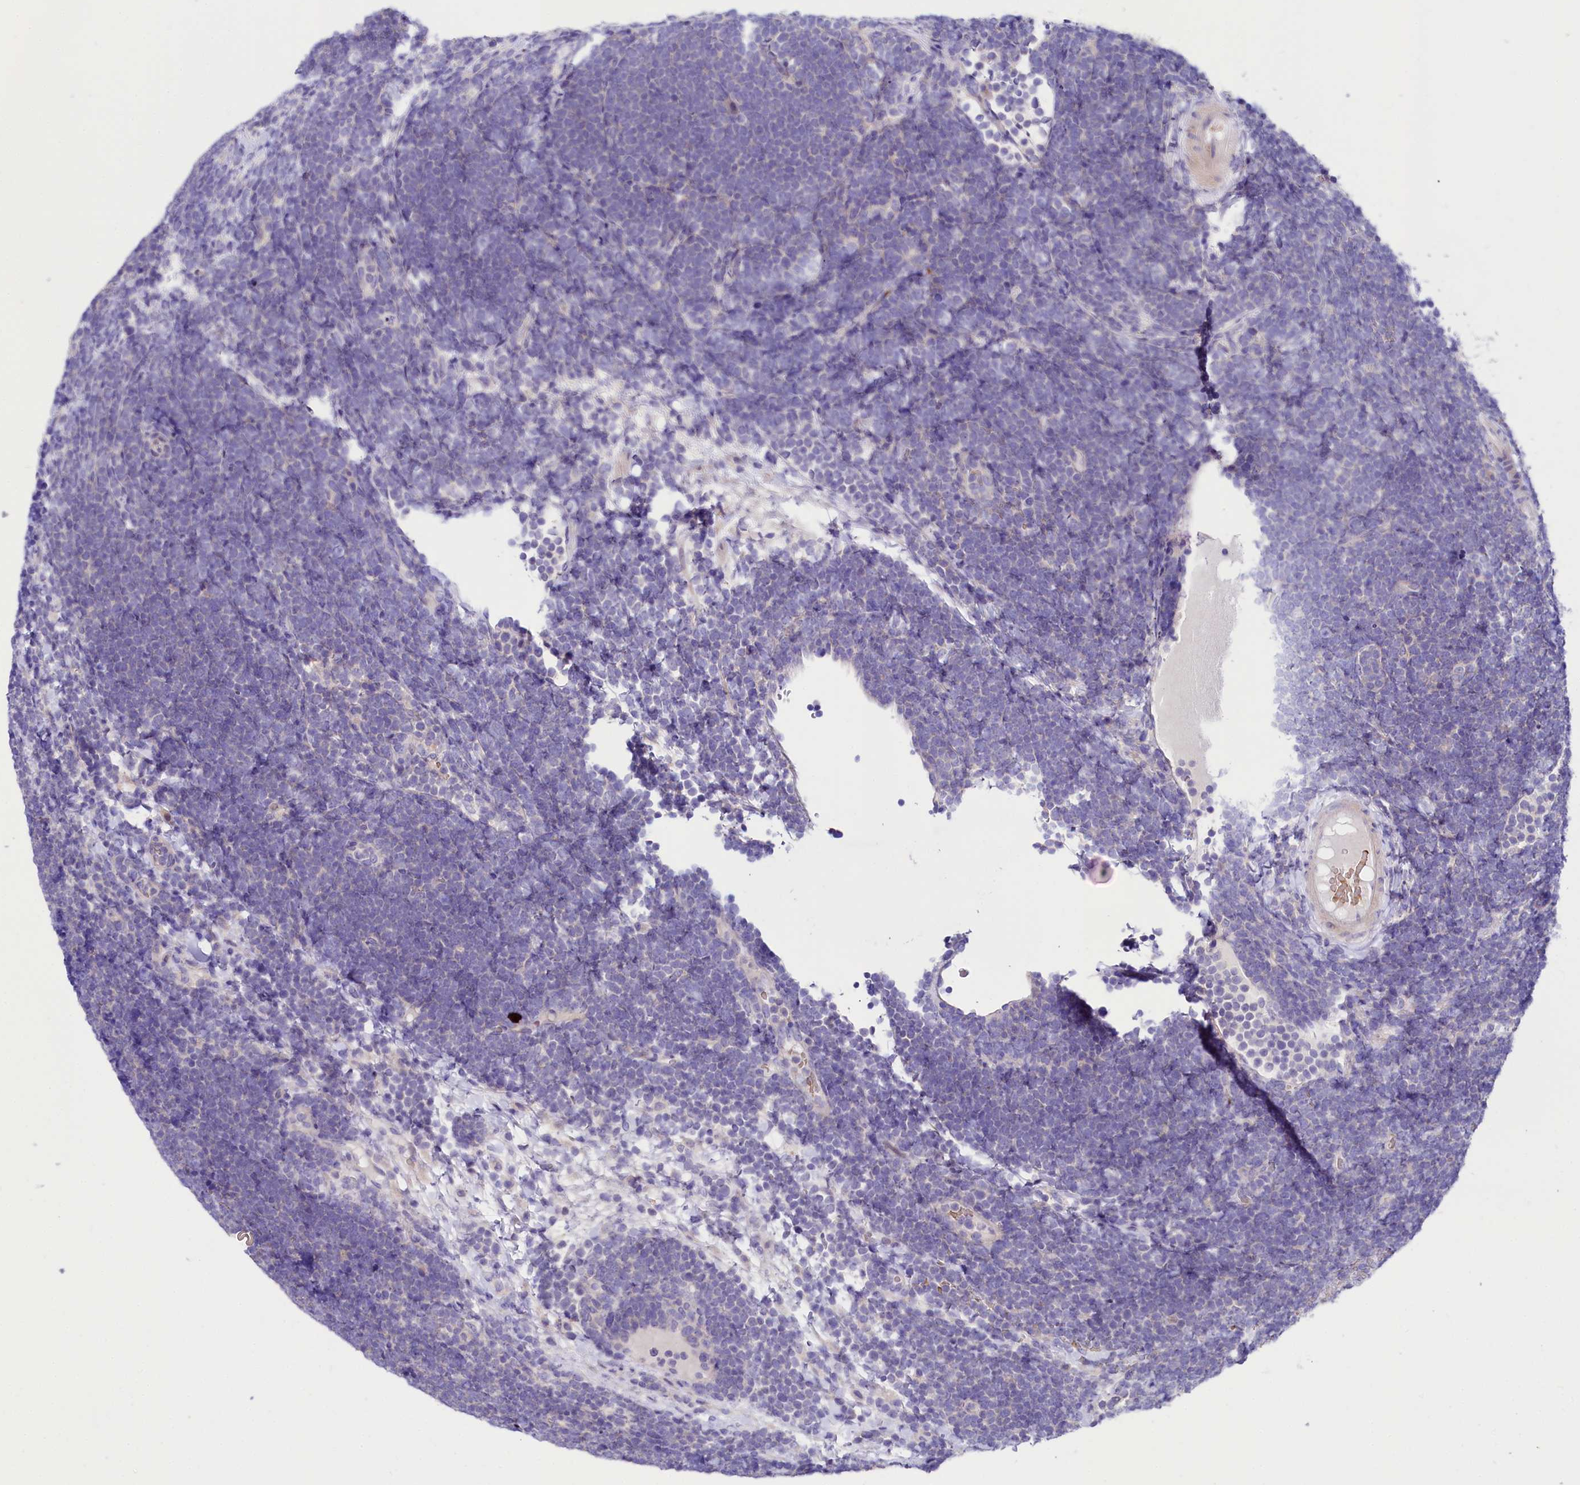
{"staining": {"intensity": "negative", "quantity": "none", "location": "none"}, "tissue": "lymphoma", "cell_type": "Tumor cells", "image_type": "cancer", "snomed": [{"axis": "morphology", "description": "Malignant lymphoma, non-Hodgkin's type, High grade"}, {"axis": "topography", "description": "Lymph node"}], "caption": "Lymphoma was stained to show a protein in brown. There is no significant positivity in tumor cells.", "gene": "ABHD5", "patient": {"sex": "male", "age": 13}}